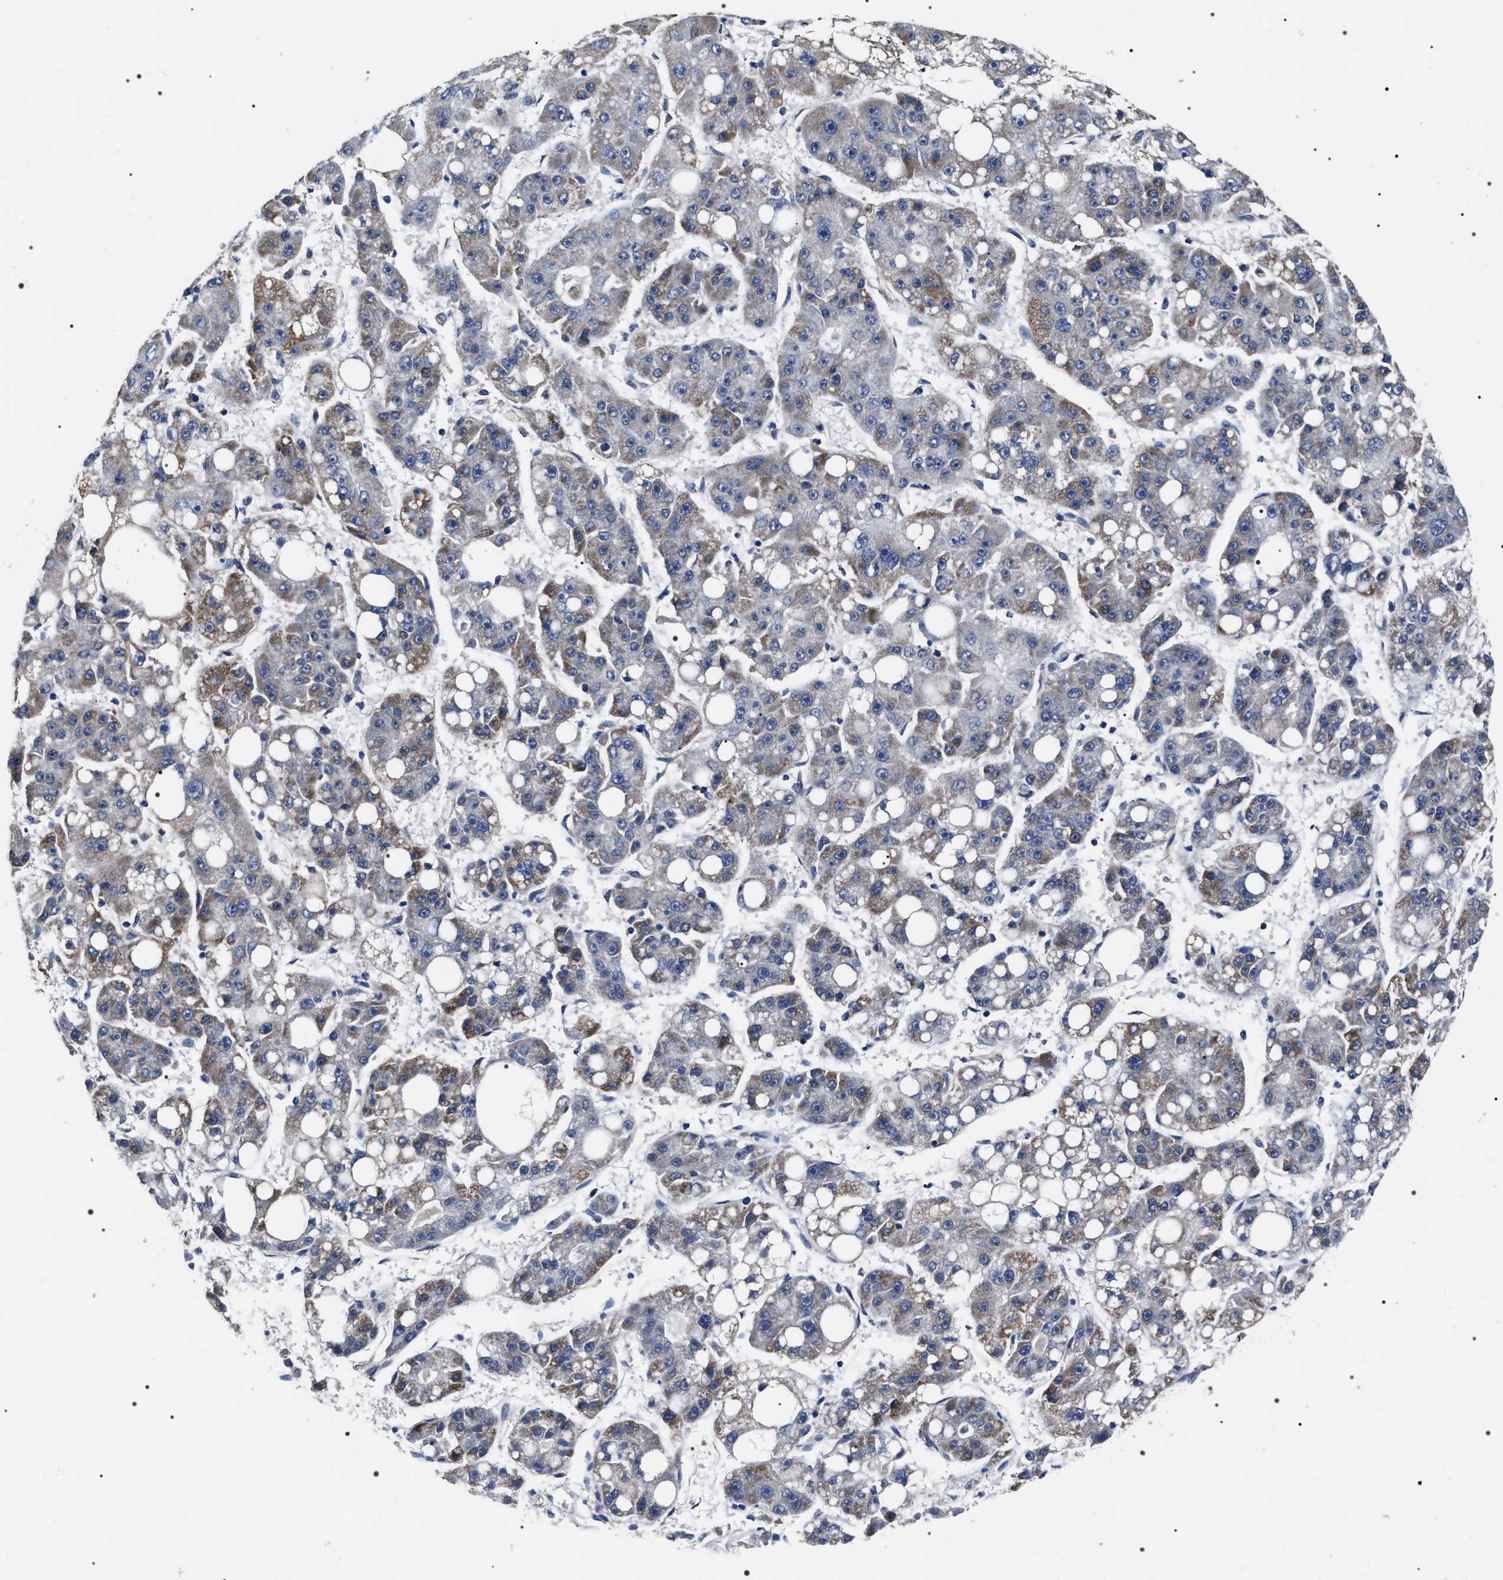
{"staining": {"intensity": "moderate", "quantity": "25%-75%", "location": "cytoplasmic/membranous"}, "tissue": "liver cancer", "cell_type": "Tumor cells", "image_type": "cancer", "snomed": [{"axis": "morphology", "description": "Carcinoma, Hepatocellular, NOS"}, {"axis": "topography", "description": "Liver"}], "caption": "A brown stain shows moderate cytoplasmic/membranous expression of a protein in hepatocellular carcinoma (liver) tumor cells. (DAB IHC, brown staining for protein, blue staining for nuclei).", "gene": "MIS18A", "patient": {"sex": "female", "age": 61}}